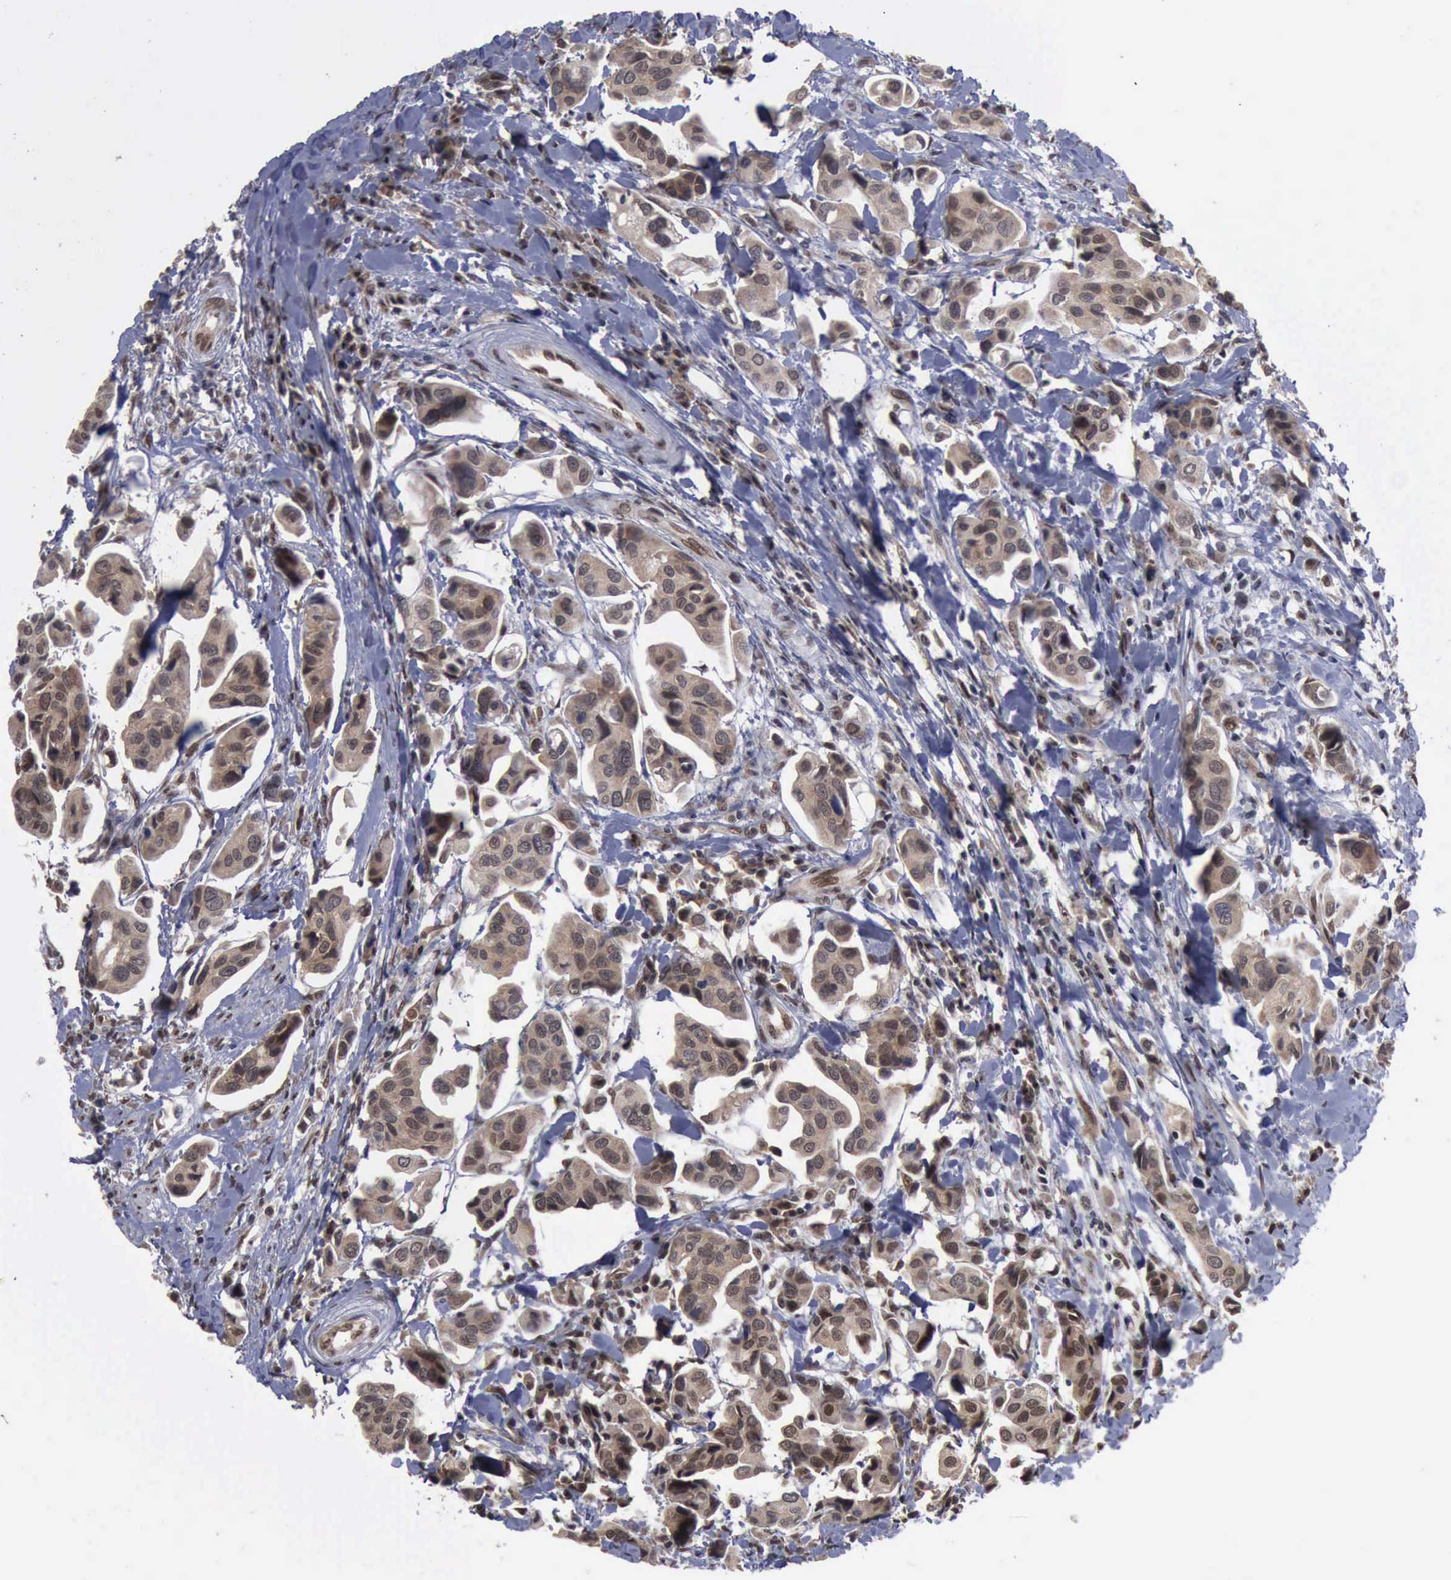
{"staining": {"intensity": "weak", "quantity": "25%-75%", "location": "nuclear"}, "tissue": "urothelial cancer", "cell_type": "Tumor cells", "image_type": "cancer", "snomed": [{"axis": "morphology", "description": "Adenocarcinoma, NOS"}, {"axis": "topography", "description": "Urinary bladder"}], "caption": "DAB (3,3'-diaminobenzidine) immunohistochemical staining of human urothelial cancer displays weak nuclear protein positivity in approximately 25%-75% of tumor cells. Immunohistochemistry (ihc) stains the protein in brown and the nuclei are stained blue.", "gene": "RTCB", "patient": {"sex": "male", "age": 61}}